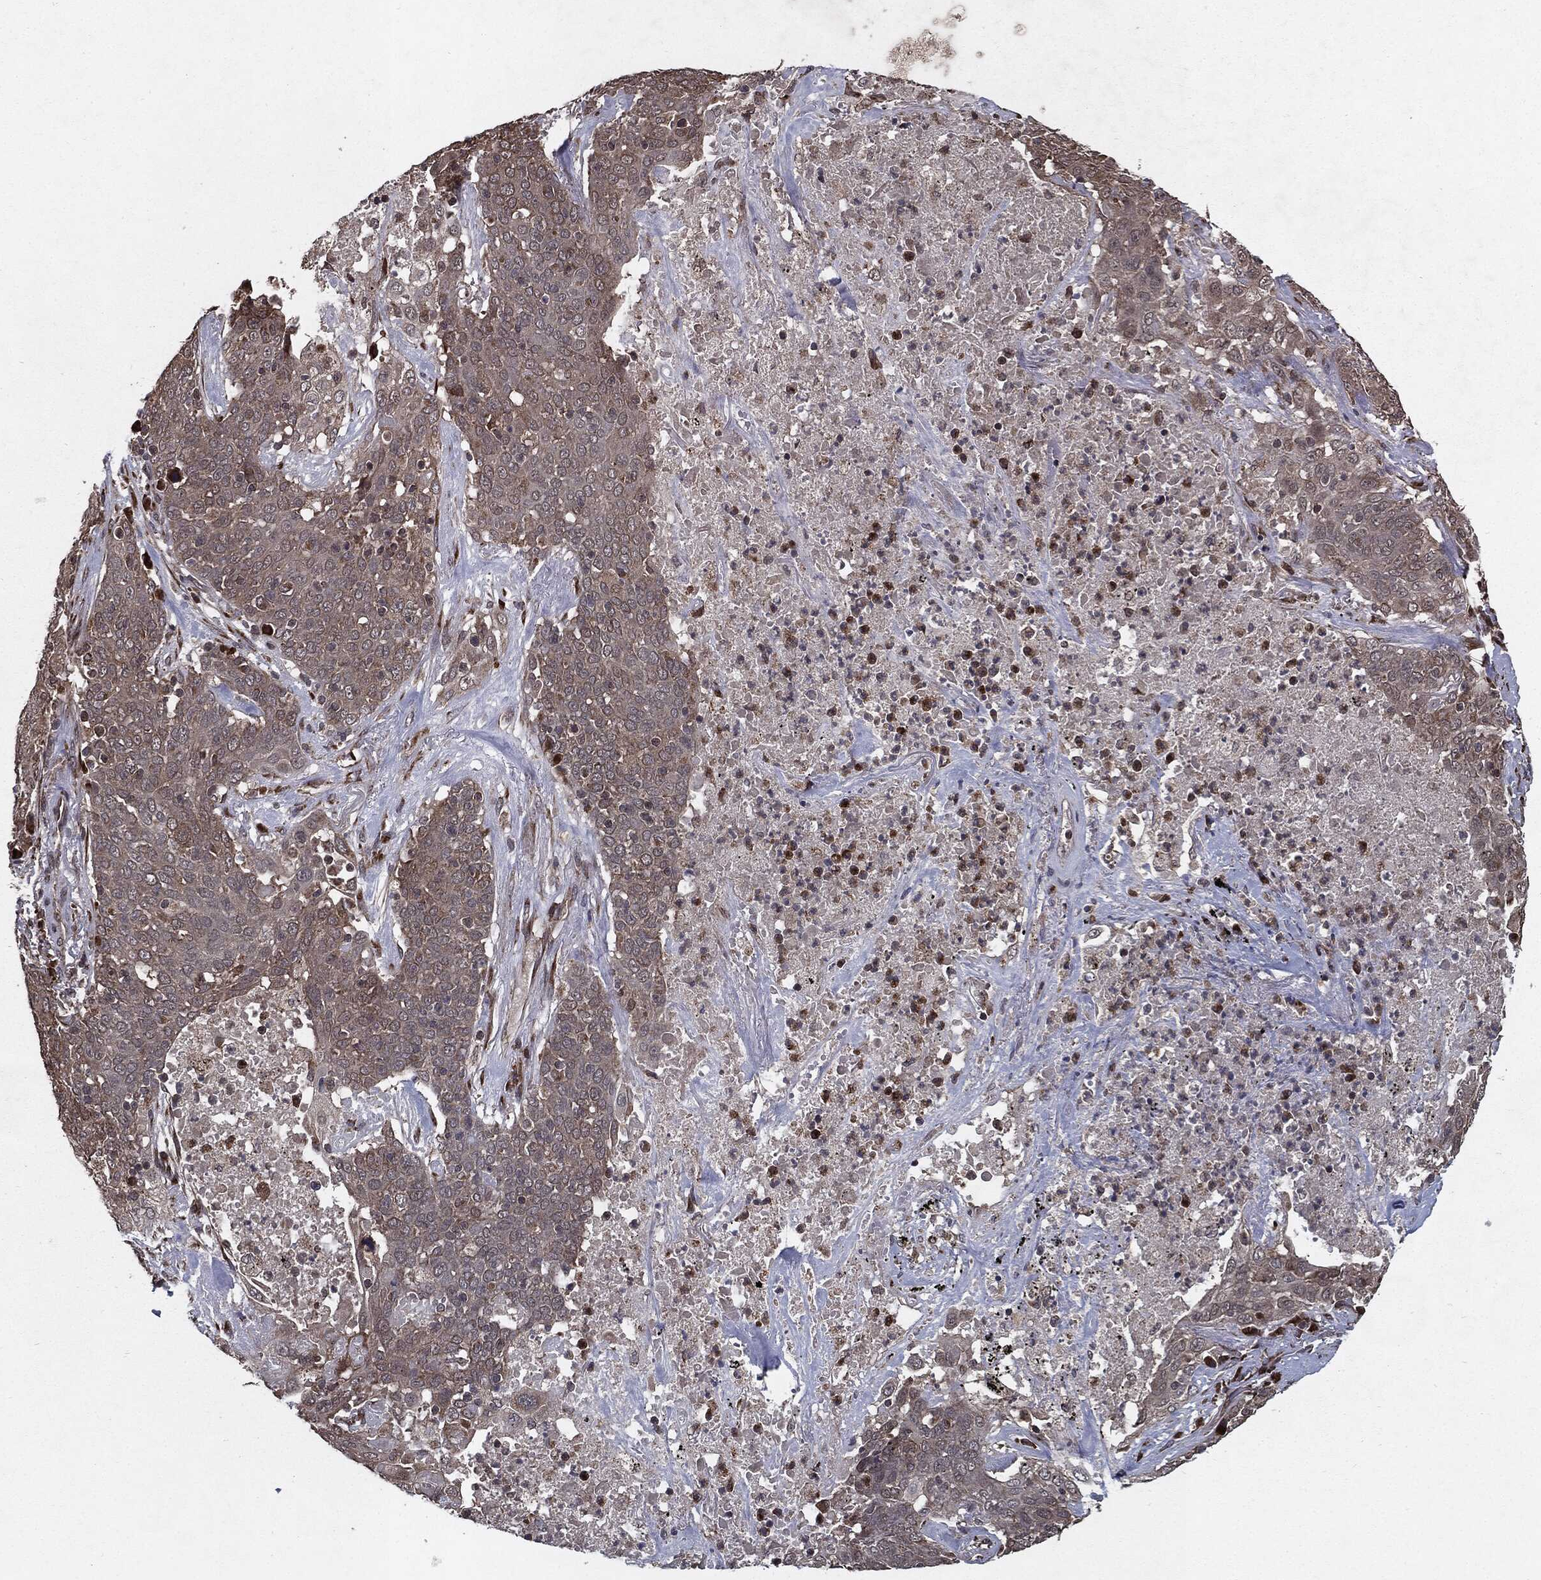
{"staining": {"intensity": "strong", "quantity": "<25%", "location": "cytoplasmic/membranous"}, "tissue": "lung cancer", "cell_type": "Tumor cells", "image_type": "cancer", "snomed": [{"axis": "morphology", "description": "Squamous cell carcinoma, NOS"}, {"axis": "topography", "description": "Lung"}], "caption": "A medium amount of strong cytoplasmic/membranous expression is identified in approximately <25% of tumor cells in lung cancer tissue.", "gene": "HDAC5", "patient": {"sex": "male", "age": 82}}